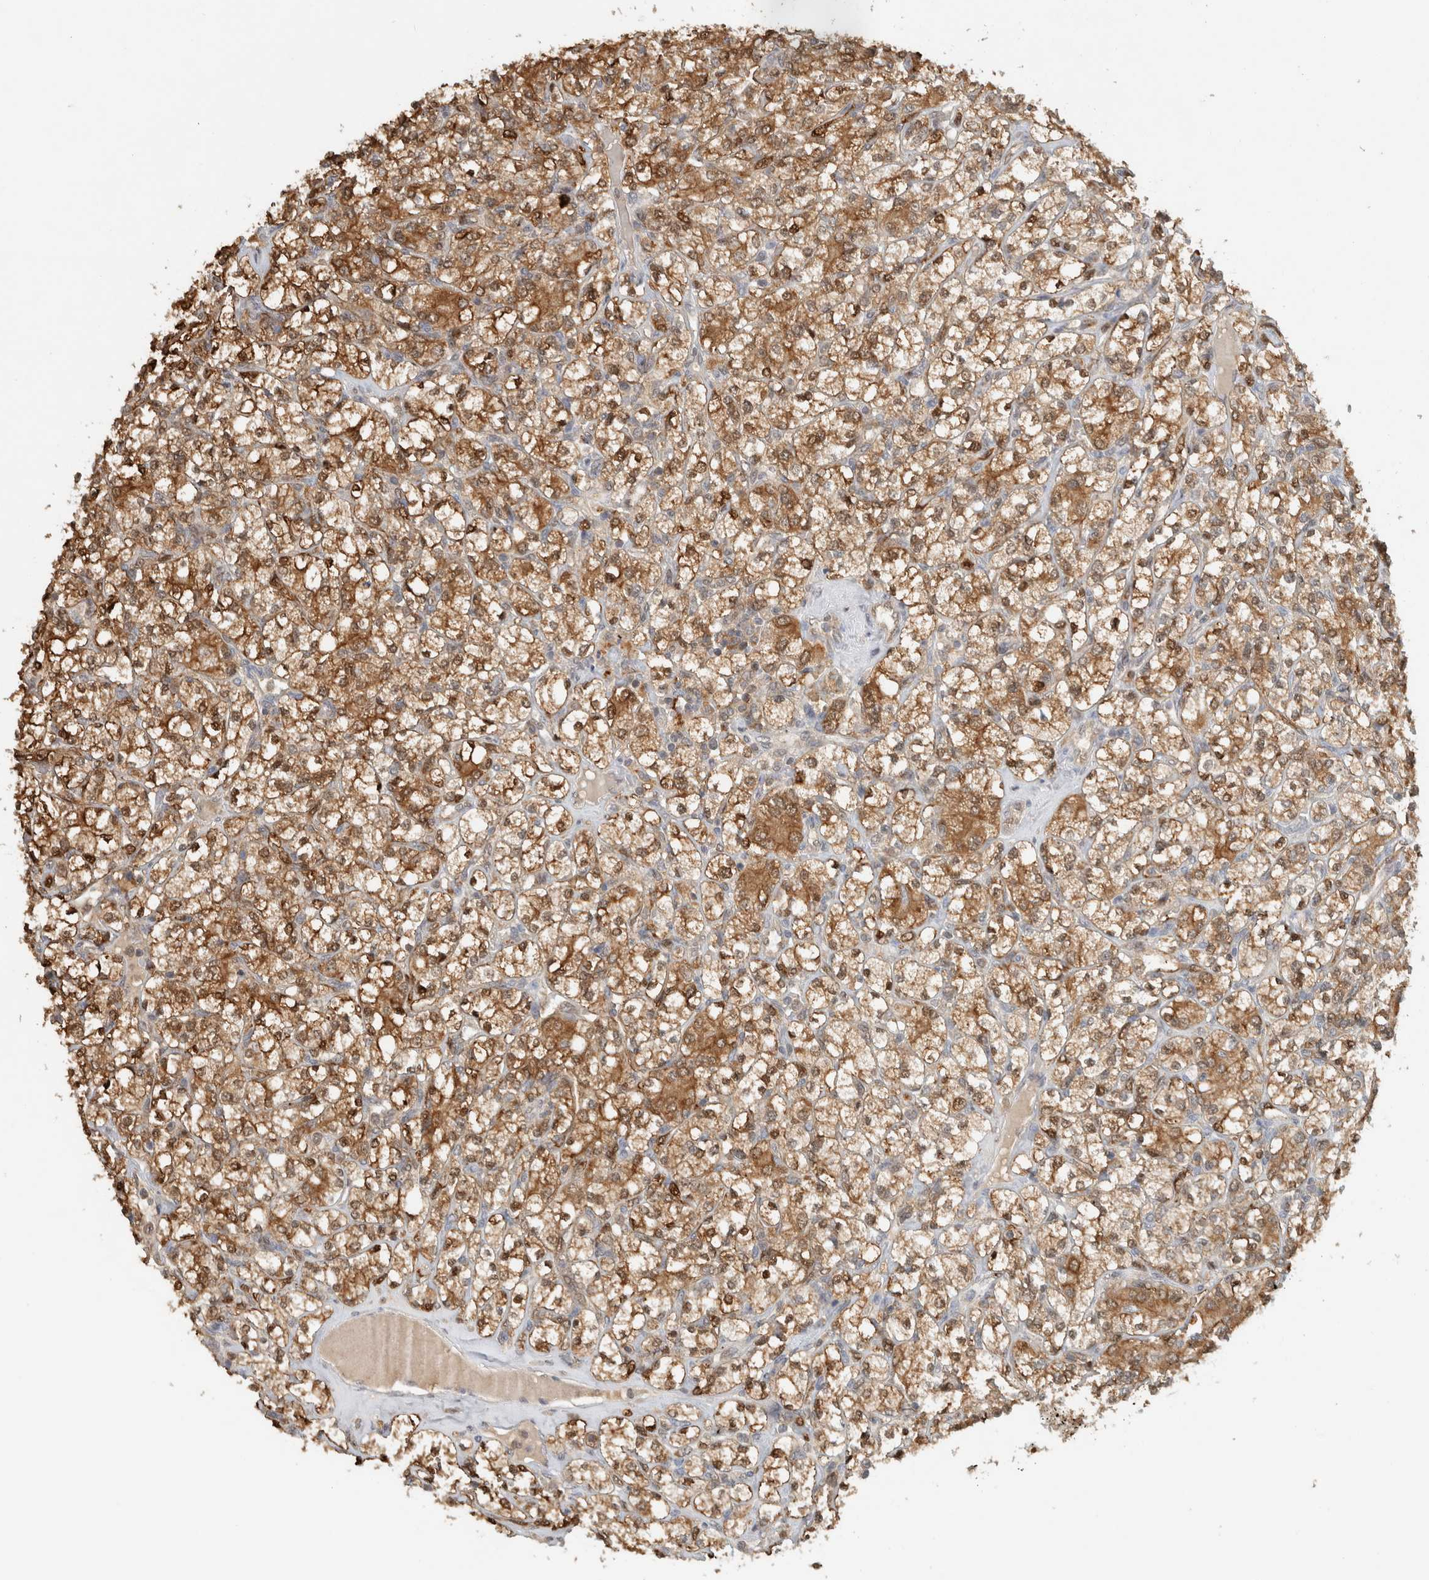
{"staining": {"intensity": "moderate", "quantity": ">75%", "location": "cytoplasmic/membranous,nuclear"}, "tissue": "renal cancer", "cell_type": "Tumor cells", "image_type": "cancer", "snomed": [{"axis": "morphology", "description": "Adenocarcinoma, NOS"}, {"axis": "topography", "description": "Kidney"}], "caption": "Protein staining exhibits moderate cytoplasmic/membranous and nuclear expression in about >75% of tumor cells in adenocarcinoma (renal).", "gene": "CA13", "patient": {"sex": "male", "age": 77}}